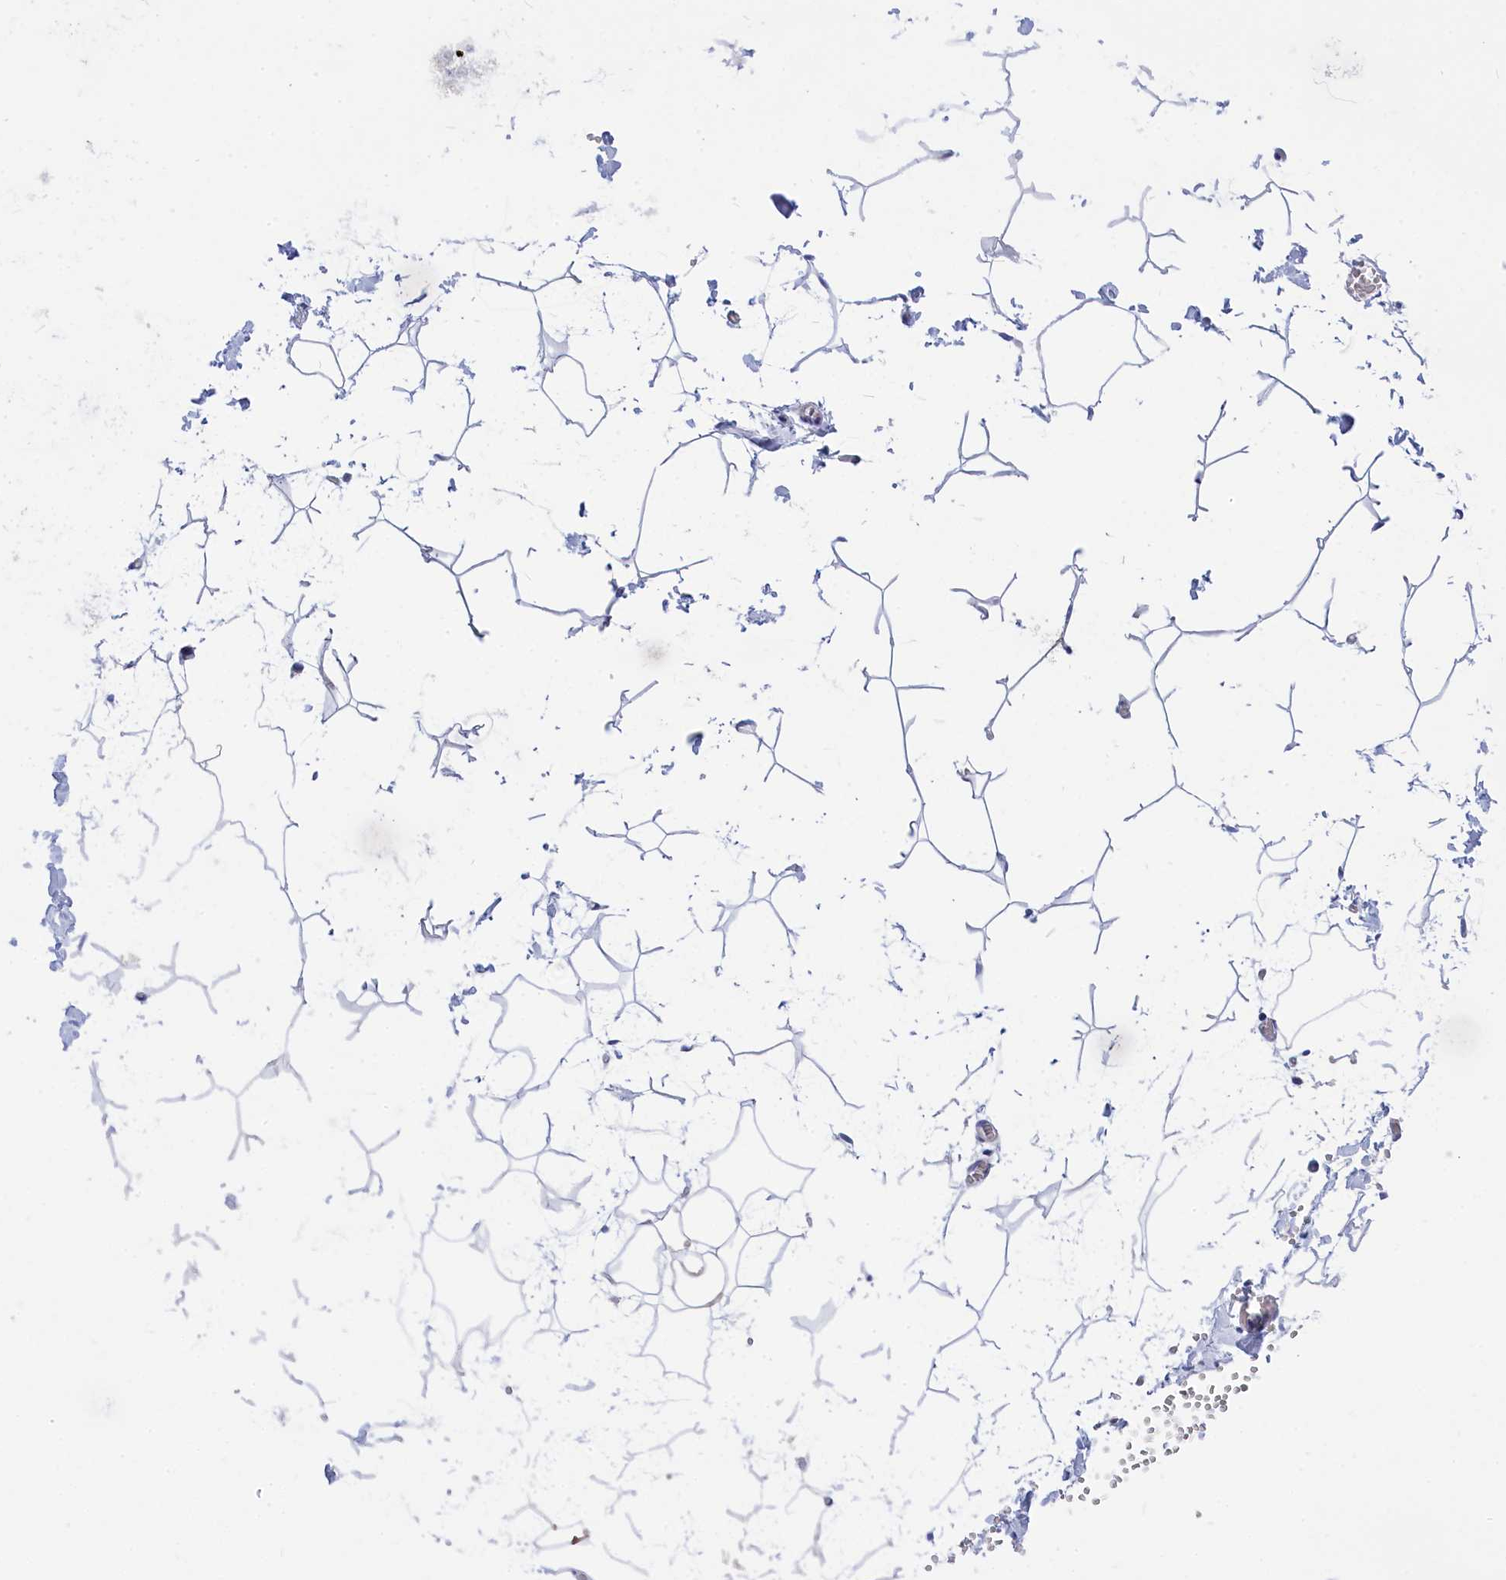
{"staining": {"intensity": "negative", "quantity": "none", "location": "none"}, "tissue": "adipose tissue", "cell_type": "Adipocytes", "image_type": "normal", "snomed": [{"axis": "morphology", "description": "Normal tissue, NOS"}, {"axis": "topography", "description": "Gallbladder"}, {"axis": "topography", "description": "Peripheral nerve tissue"}], "caption": "Immunohistochemistry (IHC) of unremarkable human adipose tissue displays no expression in adipocytes.", "gene": "CCRL2", "patient": {"sex": "male", "age": 38}}